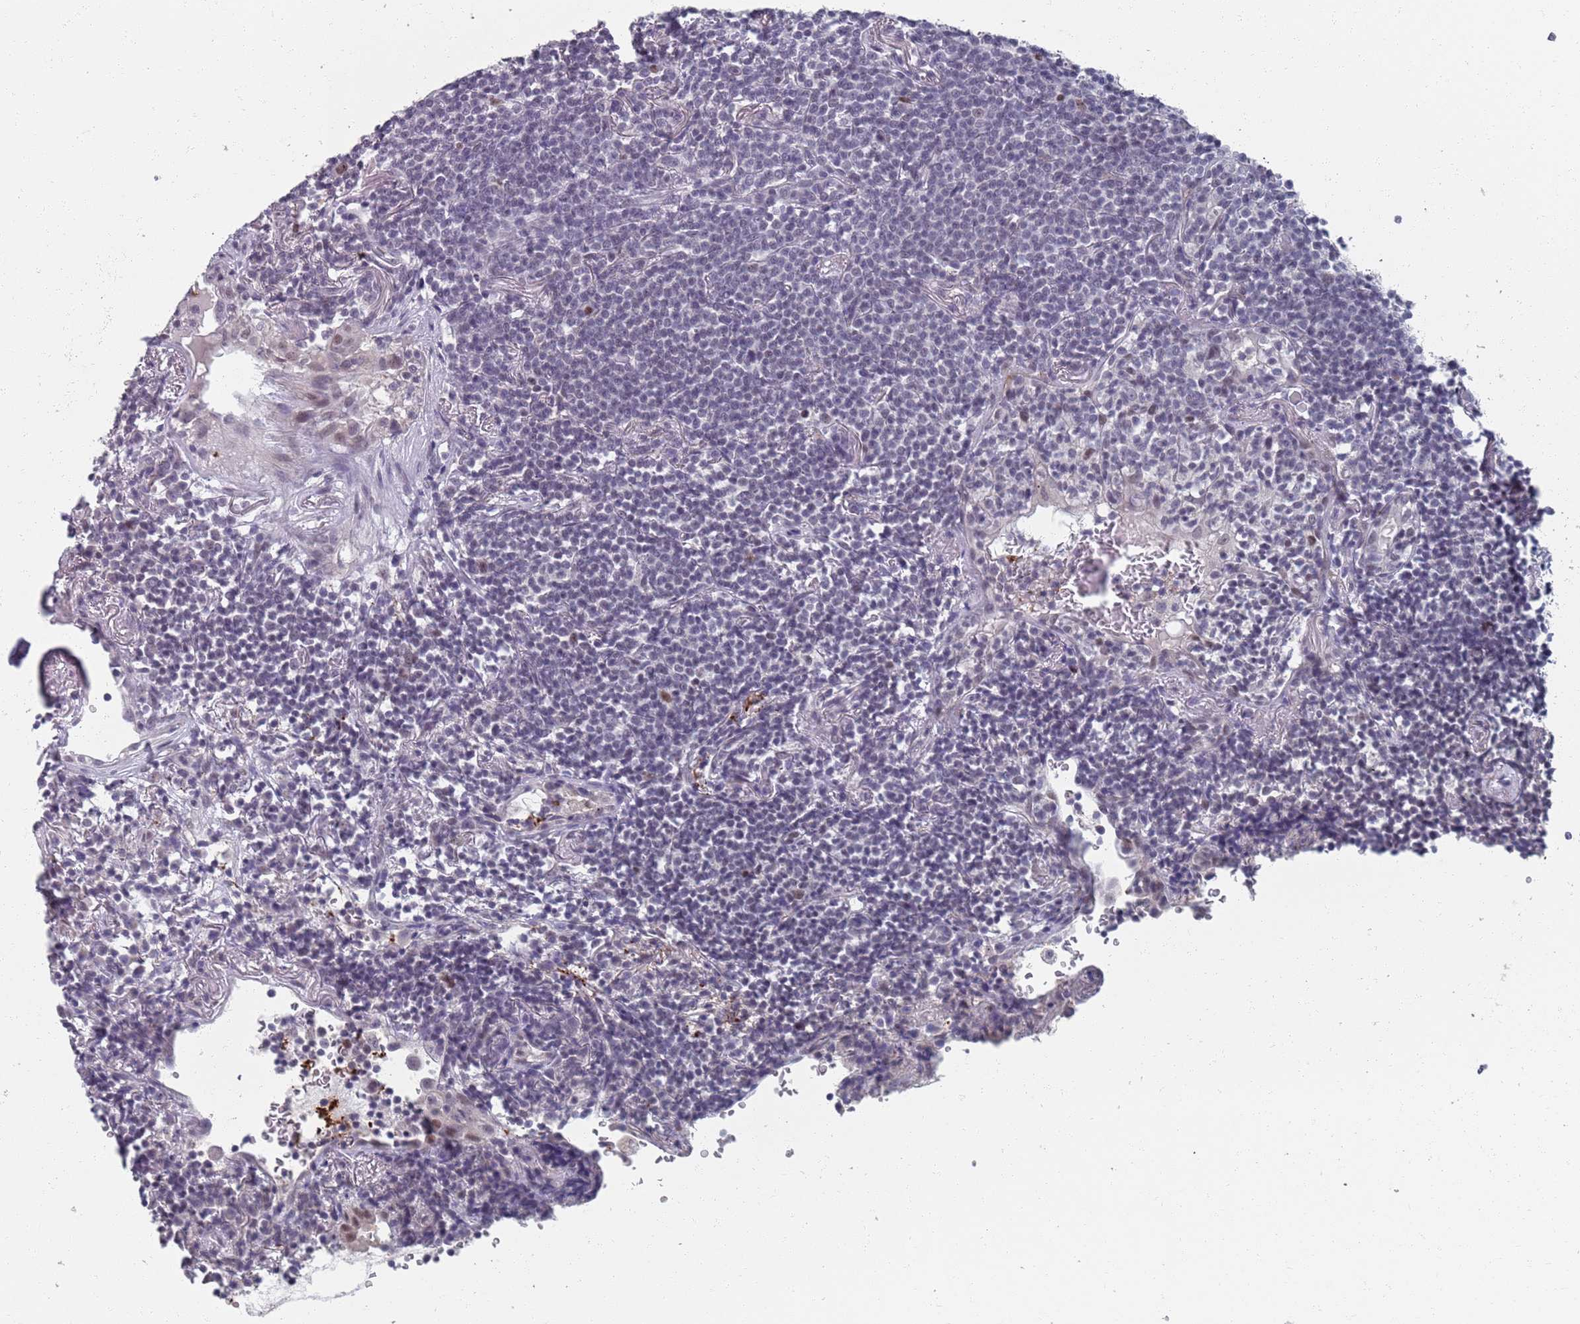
{"staining": {"intensity": "negative", "quantity": "none", "location": "none"}, "tissue": "lymphoma", "cell_type": "Tumor cells", "image_type": "cancer", "snomed": [{"axis": "morphology", "description": "Malignant lymphoma, non-Hodgkin's type, Low grade"}, {"axis": "topography", "description": "Lung"}], "caption": "Immunohistochemistry (IHC) of low-grade malignant lymphoma, non-Hodgkin's type displays no expression in tumor cells.", "gene": "SAMD1", "patient": {"sex": "female", "age": 71}}